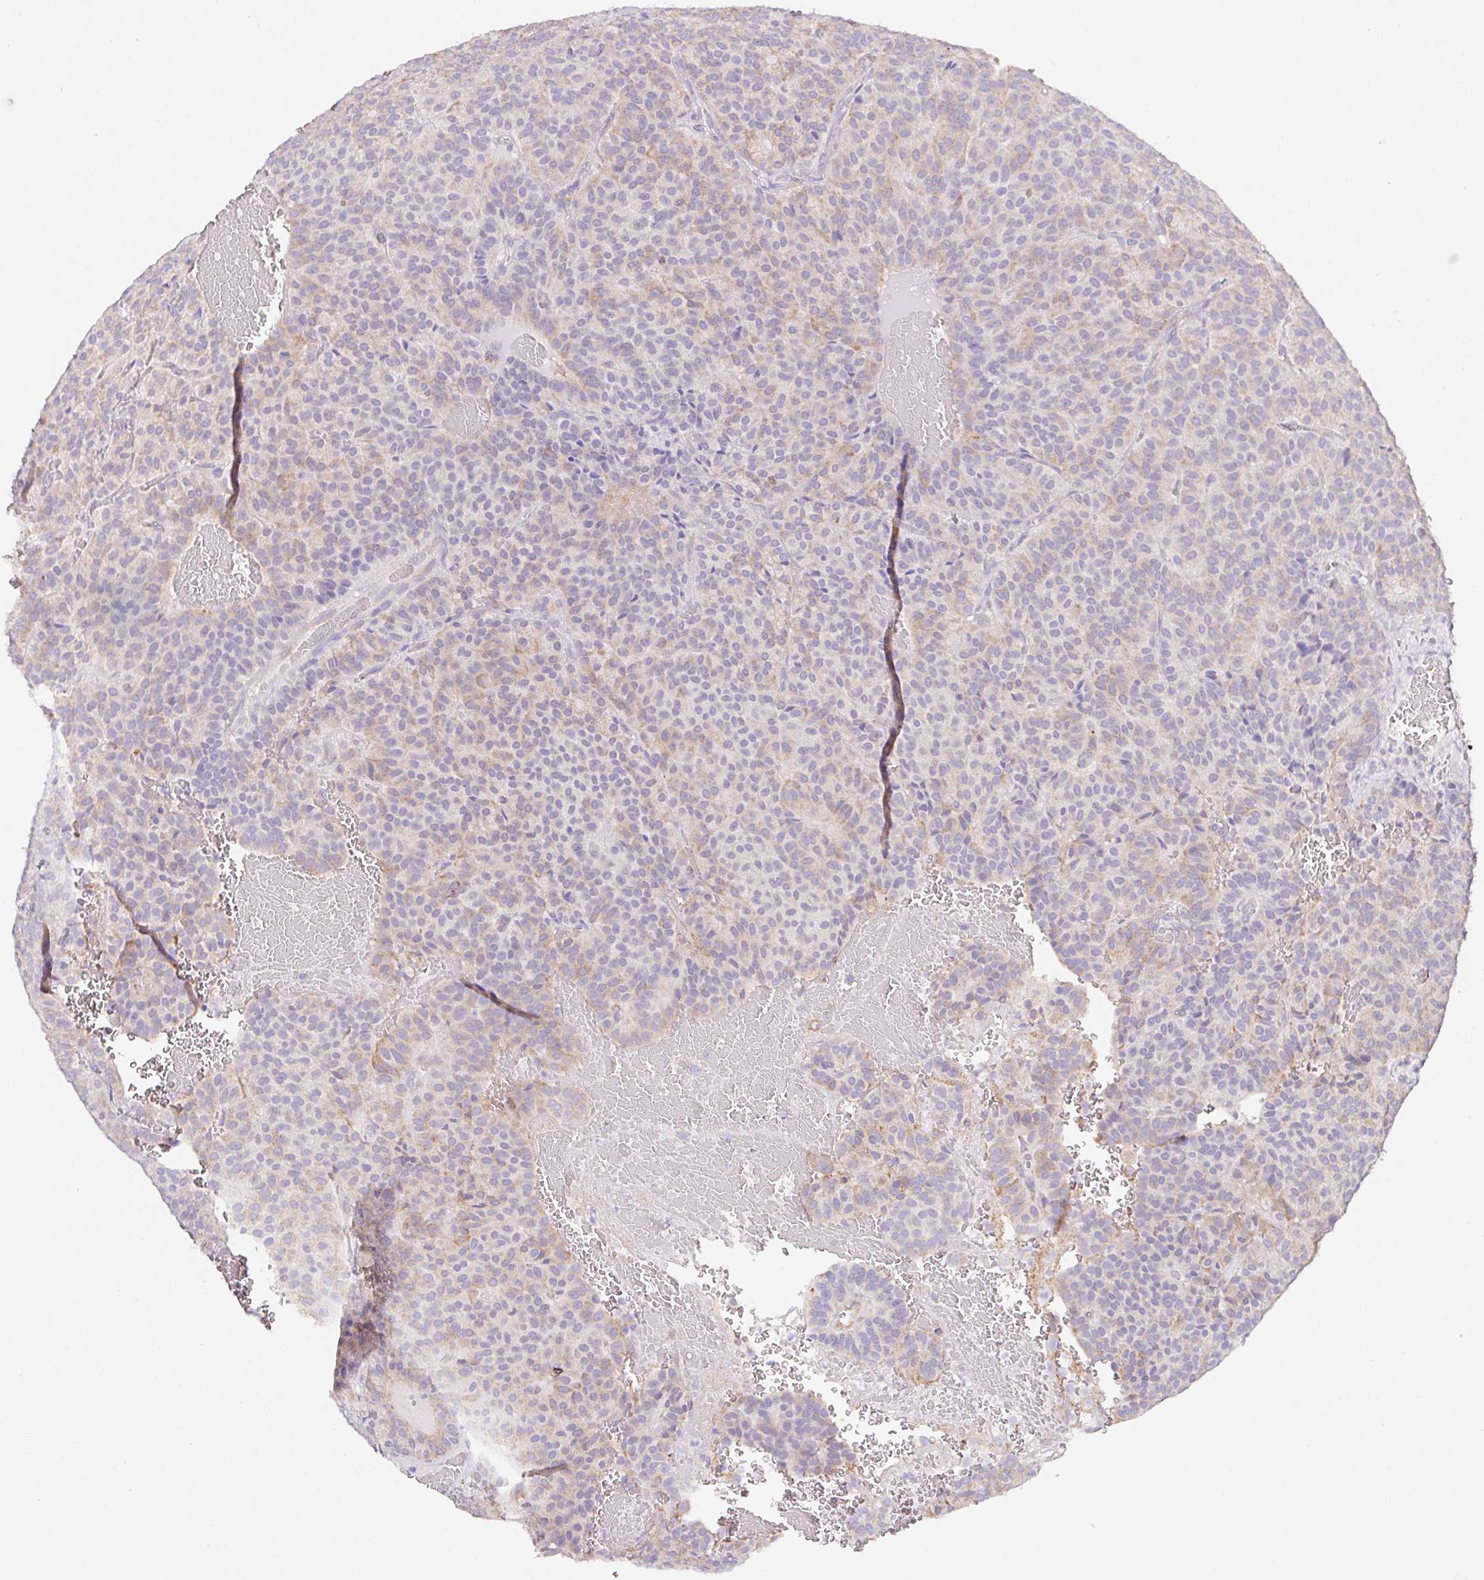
{"staining": {"intensity": "weak", "quantity": "<25%", "location": "cytoplasmic/membranous"}, "tissue": "carcinoid", "cell_type": "Tumor cells", "image_type": "cancer", "snomed": [{"axis": "morphology", "description": "Carcinoid, malignant, NOS"}, {"axis": "topography", "description": "Lung"}], "caption": "A histopathology image of malignant carcinoid stained for a protein exhibits no brown staining in tumor cells.", "gene": "ADAM8", "patient": {"sex": "male", "age": 70}}